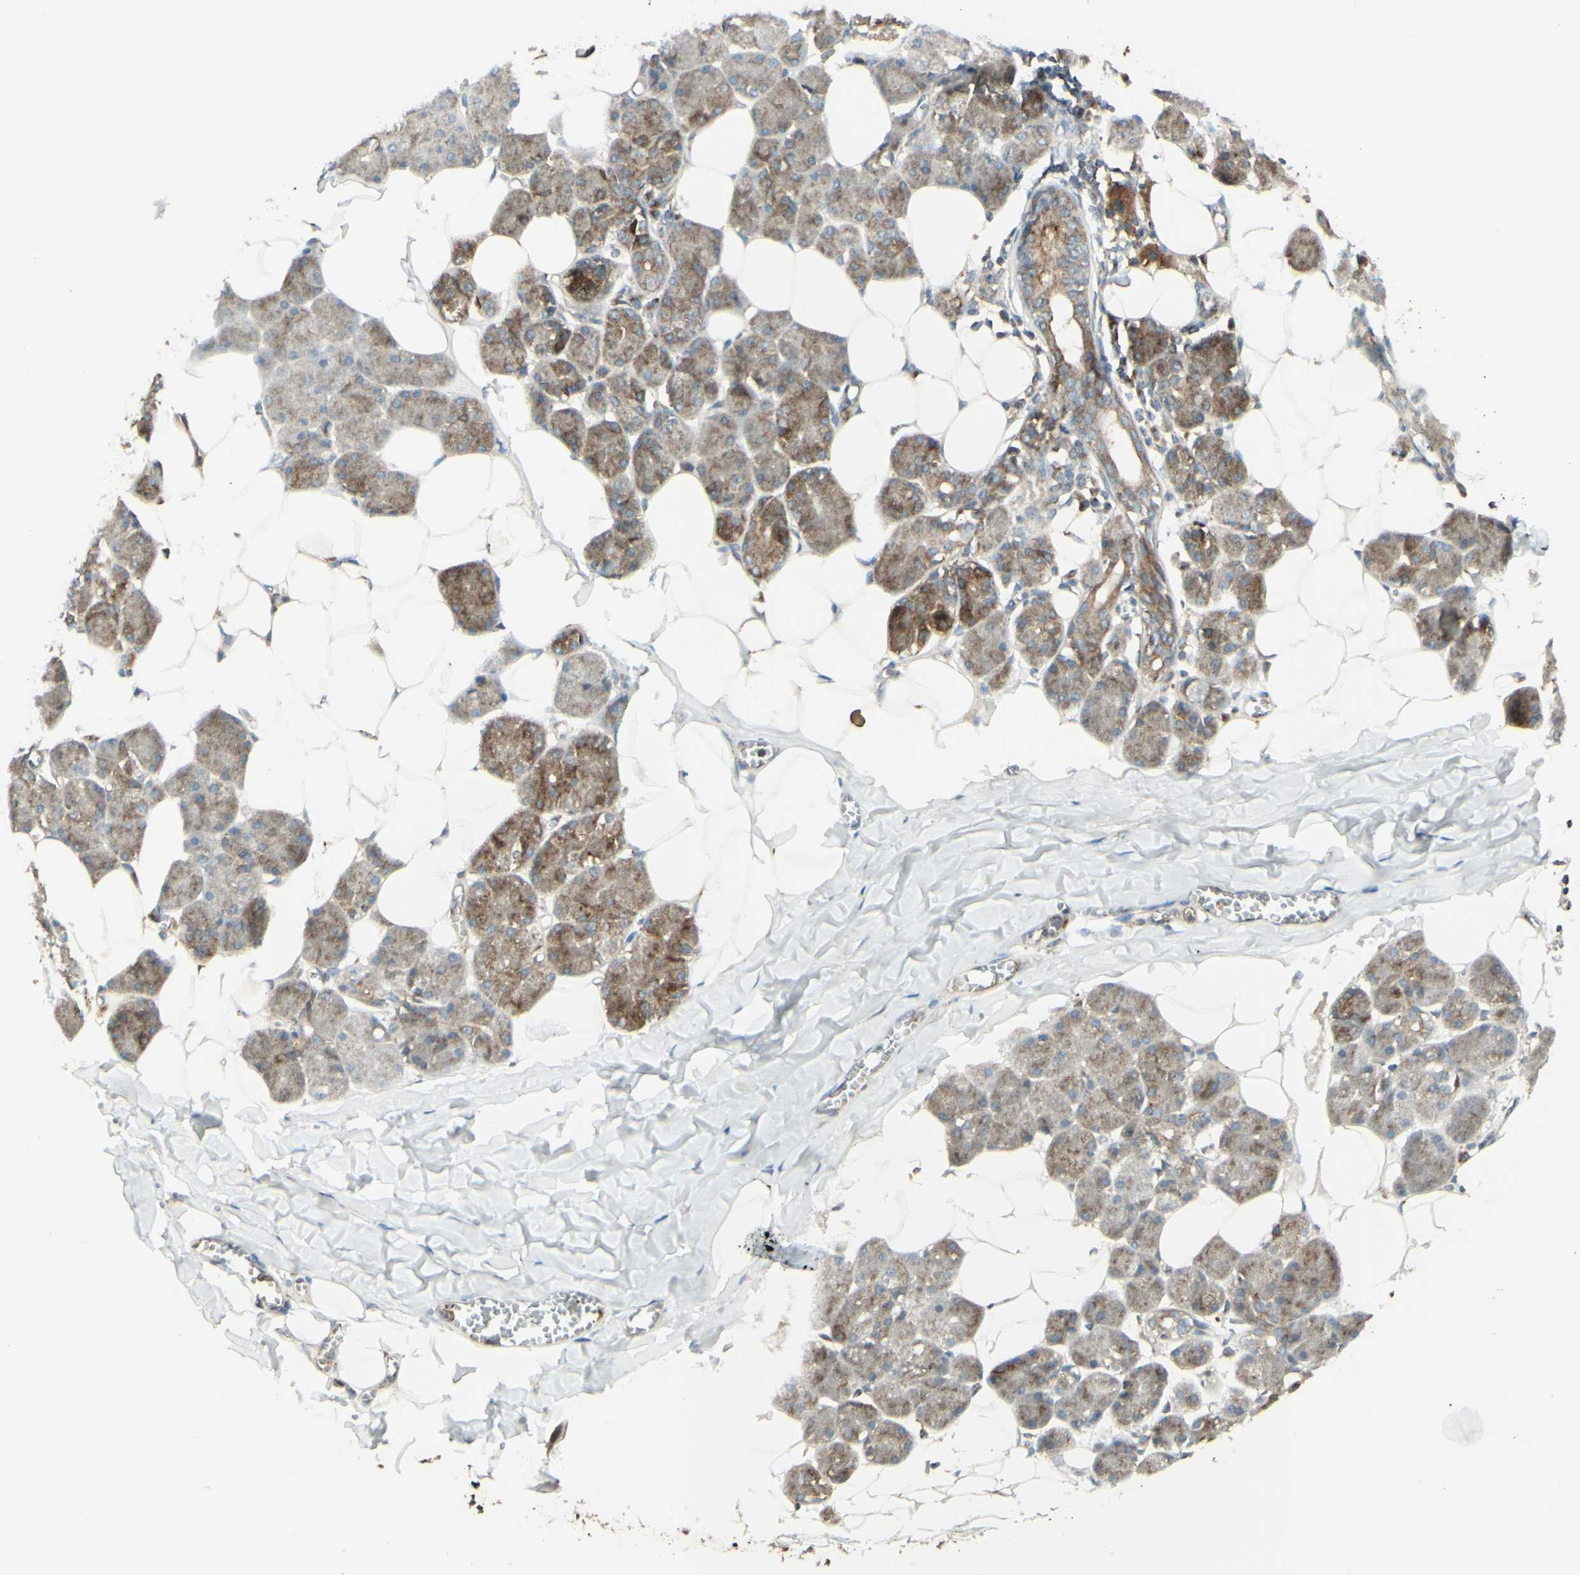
{"staining": {"intensity": "strong", "quantity": ">75%", "location": "cytoplasmic/membranous"}, "tissue": "salivary gland", "cell_type": "Glandular cells", "image_type": "normal", "snomed": [{"axis": "morphology", "description": "Normal tissue, NOS"}, {"axis": "morphology", "description": "Adenoma, NOS"}, {"axis": "topography", "description": "Salivary gland"}], "caption": "Glandular cells show high levels of strong cytoplasmic/membranous staining in about >75% of cells in benign salivary gland. (brown staining indicates protein expression, while blue staining denotes nuclei).", "gene": "NAPA", "patient": {"sex": "female", "age": 32}}